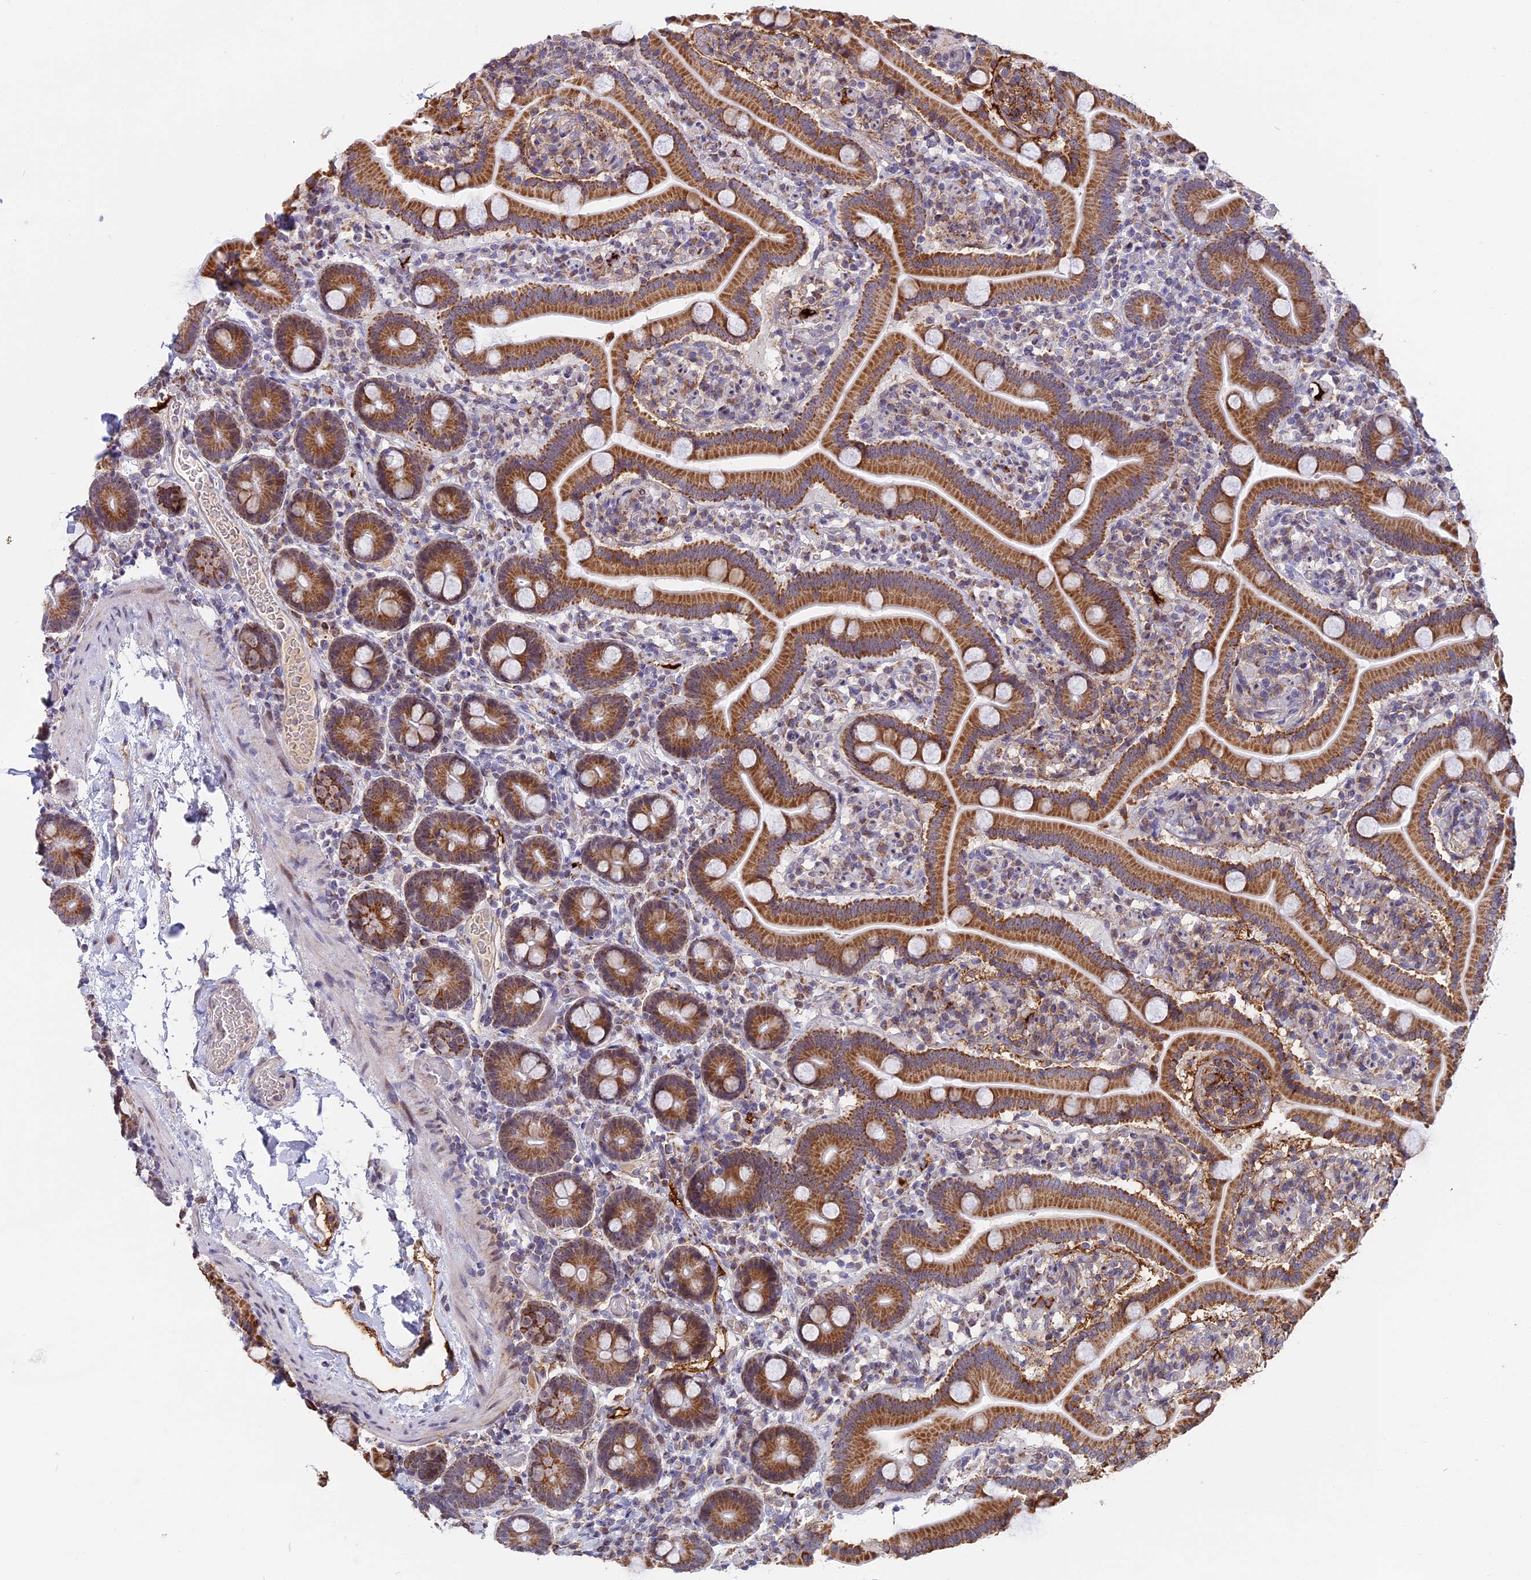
{"staining": {"intensity": "strong", "quantity": ">75%", "location": "cytoplasmic/membranous"}, "tissue": "duodenum", "cell_type": "Glandular cells", "image_type": "normal", "snomed": [{"axis": "morphology", "description": "Normal tissue, NOS"}, {"axis": "topography", "description": "Duodenum"}], "caption": "Immunohistochemistry (IHC) photomicrograph of benign duodenum: human duodenum stained using immunohistochemistry (IHC) displays high levels of strong protein expression localized specifically in the cytoplasmic/membranous of glandular cells, appearing as a cytoplasmic/membranous brown color.", "gene": "DTWD1", "patient": {"sex": "male", "age": 55}}